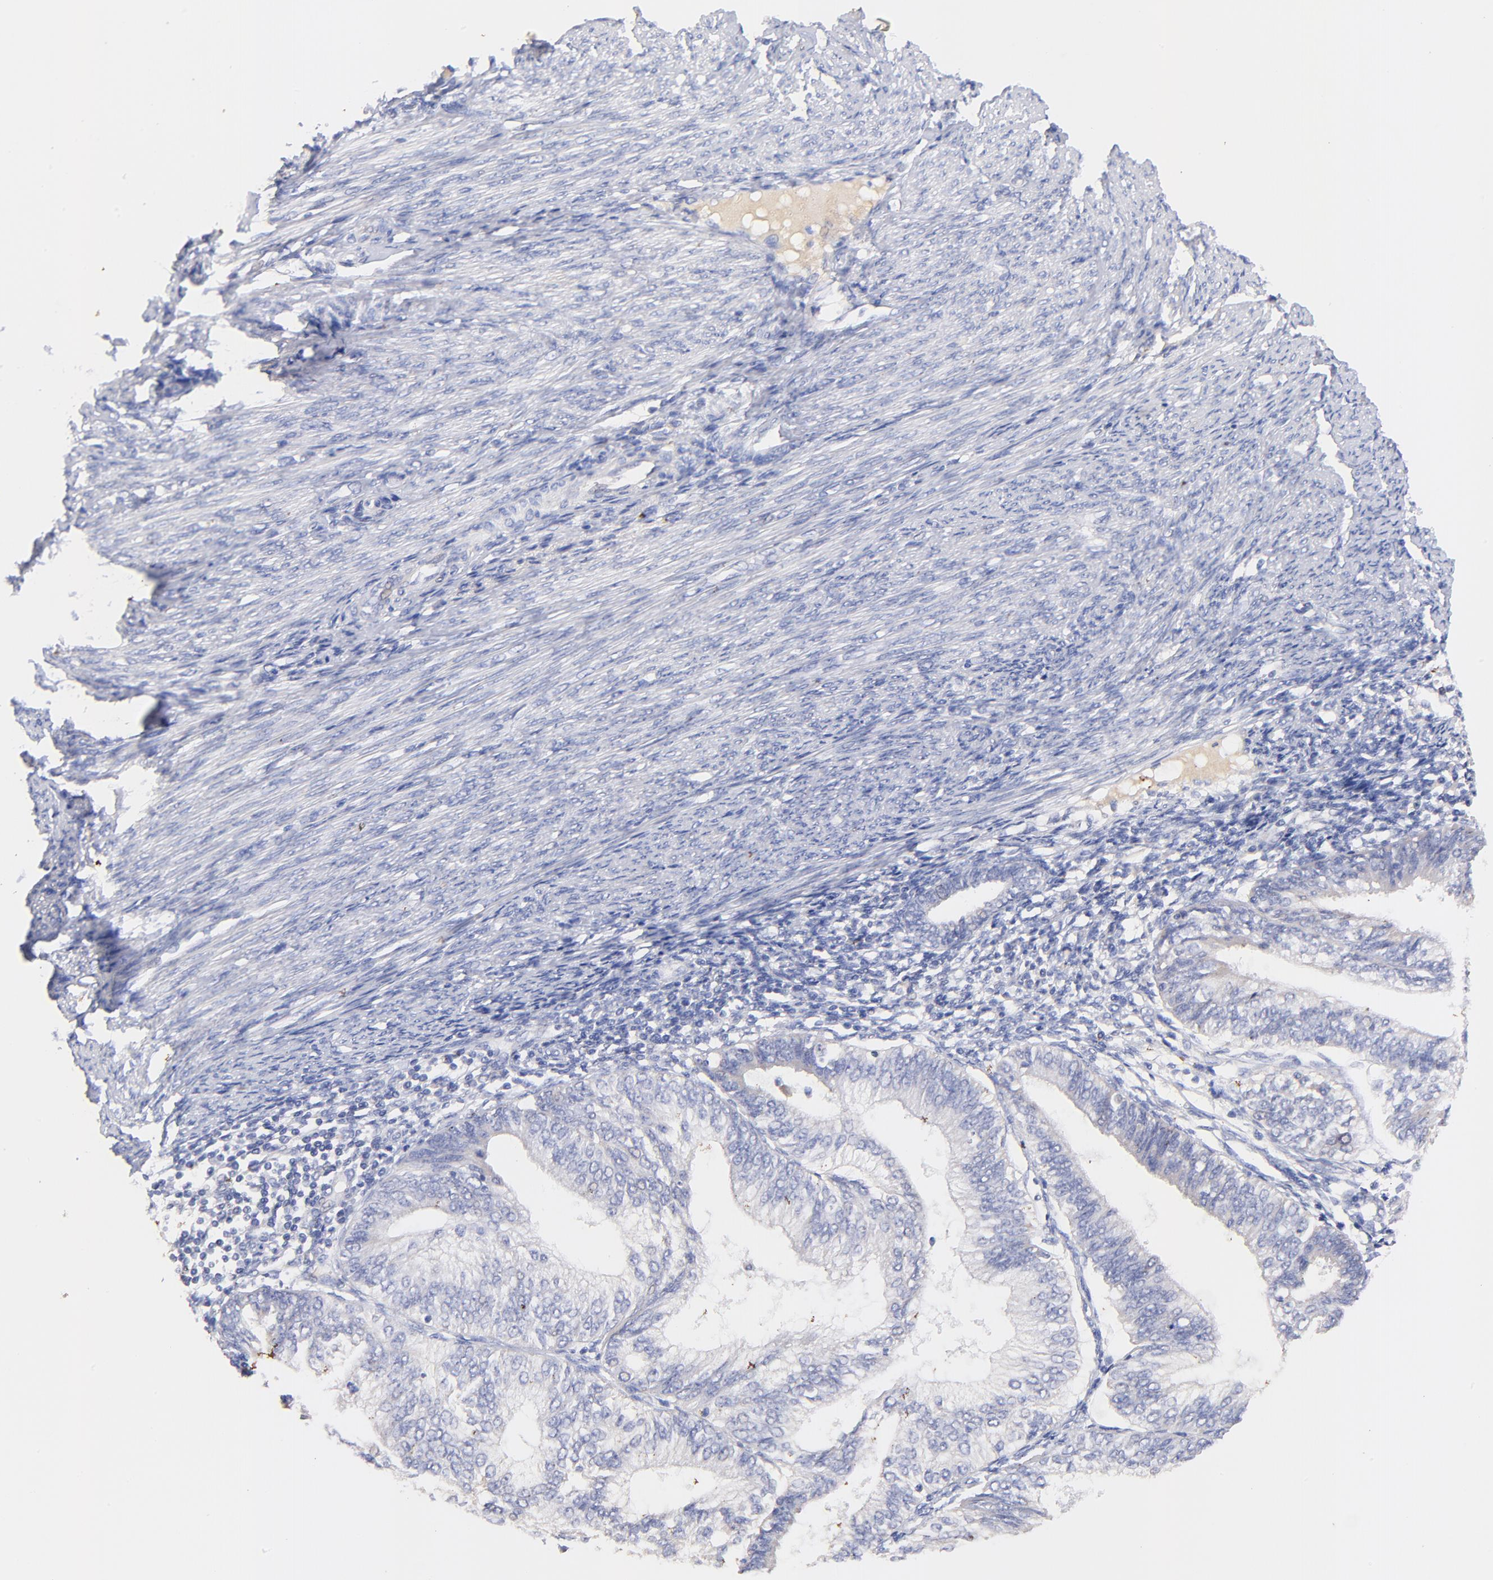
{"staining": {"intensity": "negative", "quantity": "none", "location": "none"}, "tissue": "endometrial cancer", "cell_type": "Tumor cells", "image_type": "cancer", "snomed": [{"axis": "morphology", "description": "Adenocarcinoma, NOS"}, {"axis": "topography", "description": "Endometrium"}], "caption": "The image demonstrates no significant positivity in tumor cells of adenocarcinoma (endometrial).", "gene": "IGLV7-43", "patient": {"sex": "female", "age": 55}}